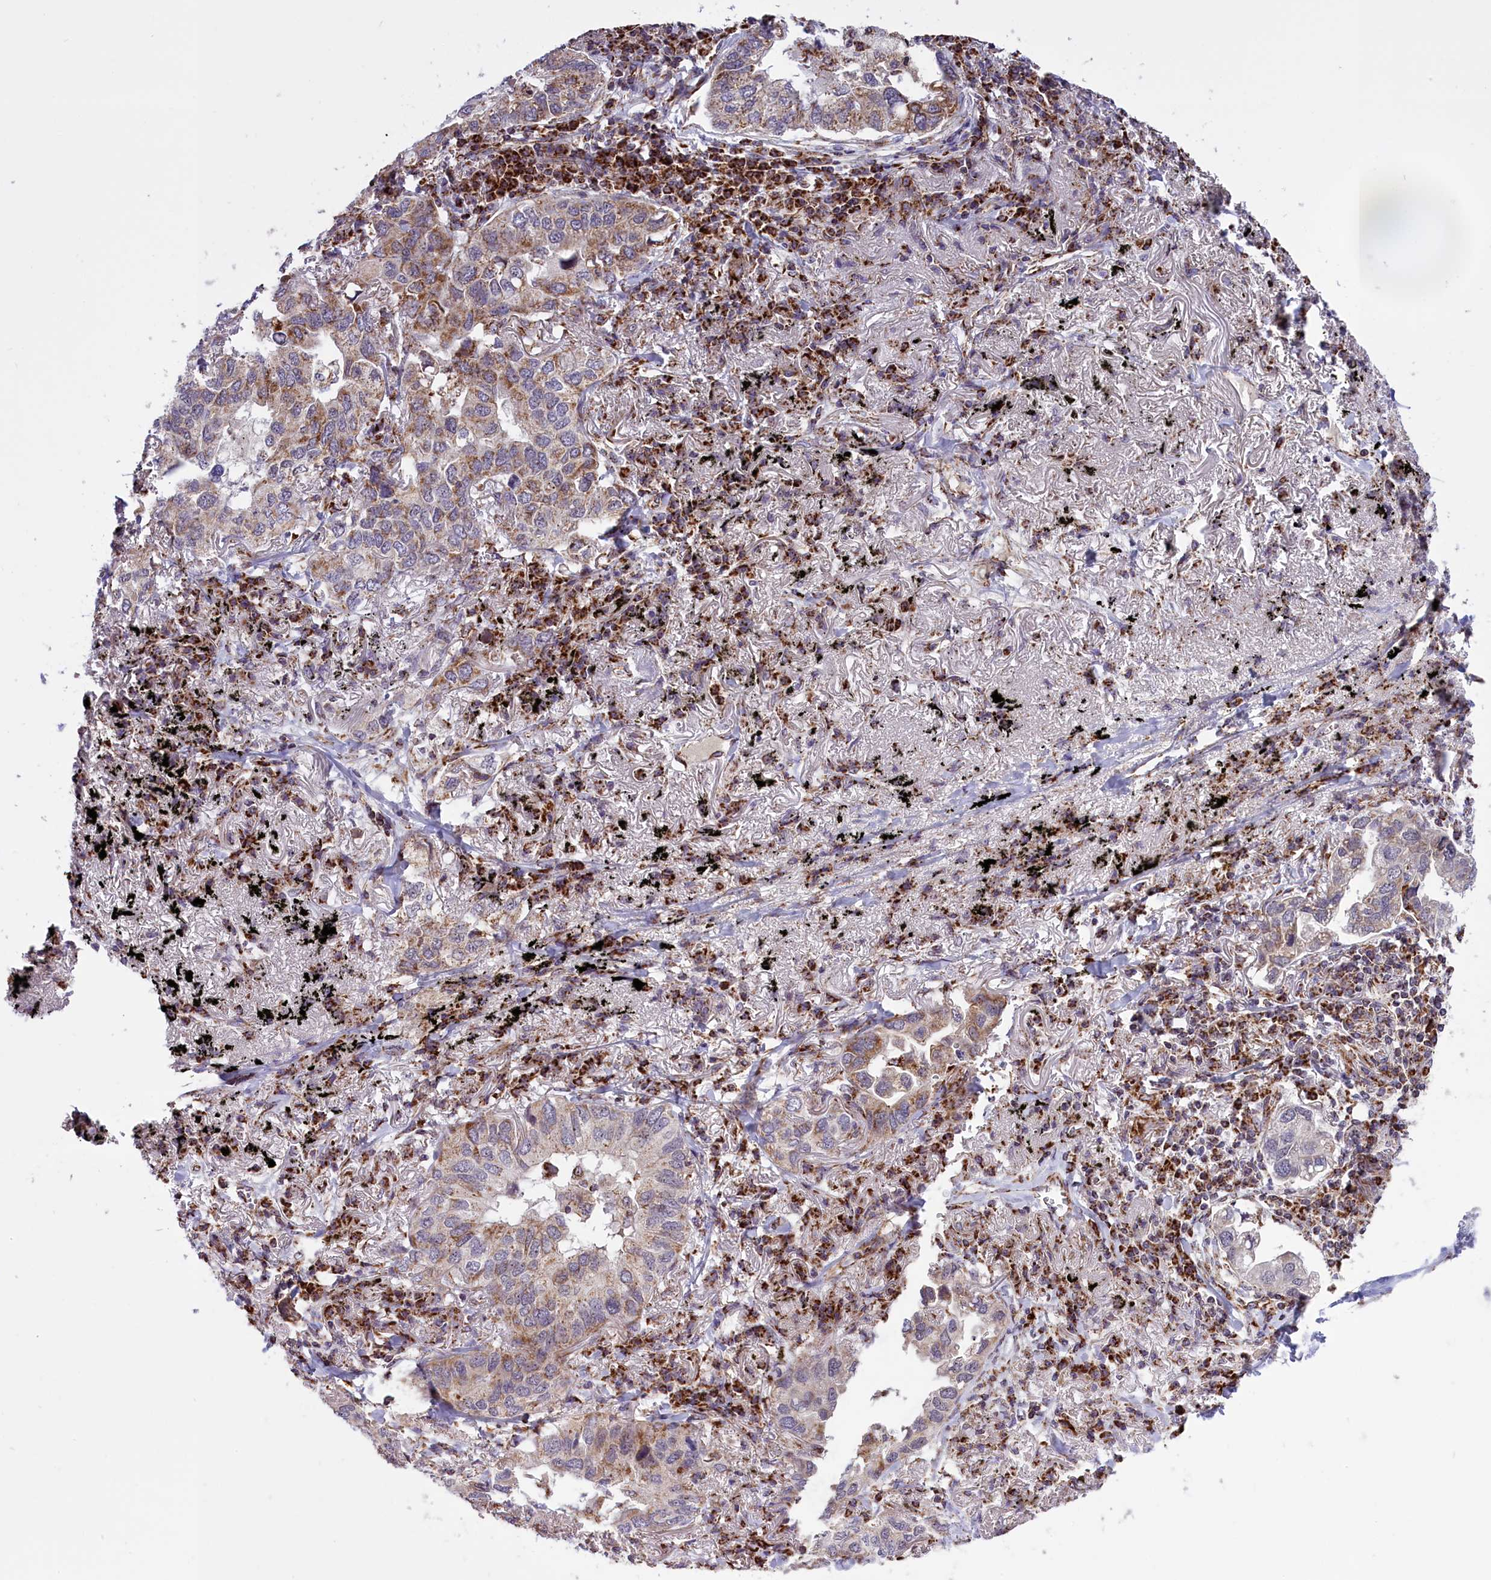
{"staining": {"intensity": "moderate", "quantity": "<25%", "location": "cytoplasmic/membranous"}, "tissue": "lung cancer", "cell_type": "Tumor cells", "image_type": "cancer", "snomed": [{"axis": "morphology", "description": "Adenocarcinoma, NOS"}, {"axis": "topography", "description": "Lung"}], "caption": "The image shows staining of lung cancer, revealing moderate cytoplasmic/membranous protein positivity (brown color) within tumor cells.", "gene": "NDUFS5", "patient": {"sex": "male", "age": 65}}